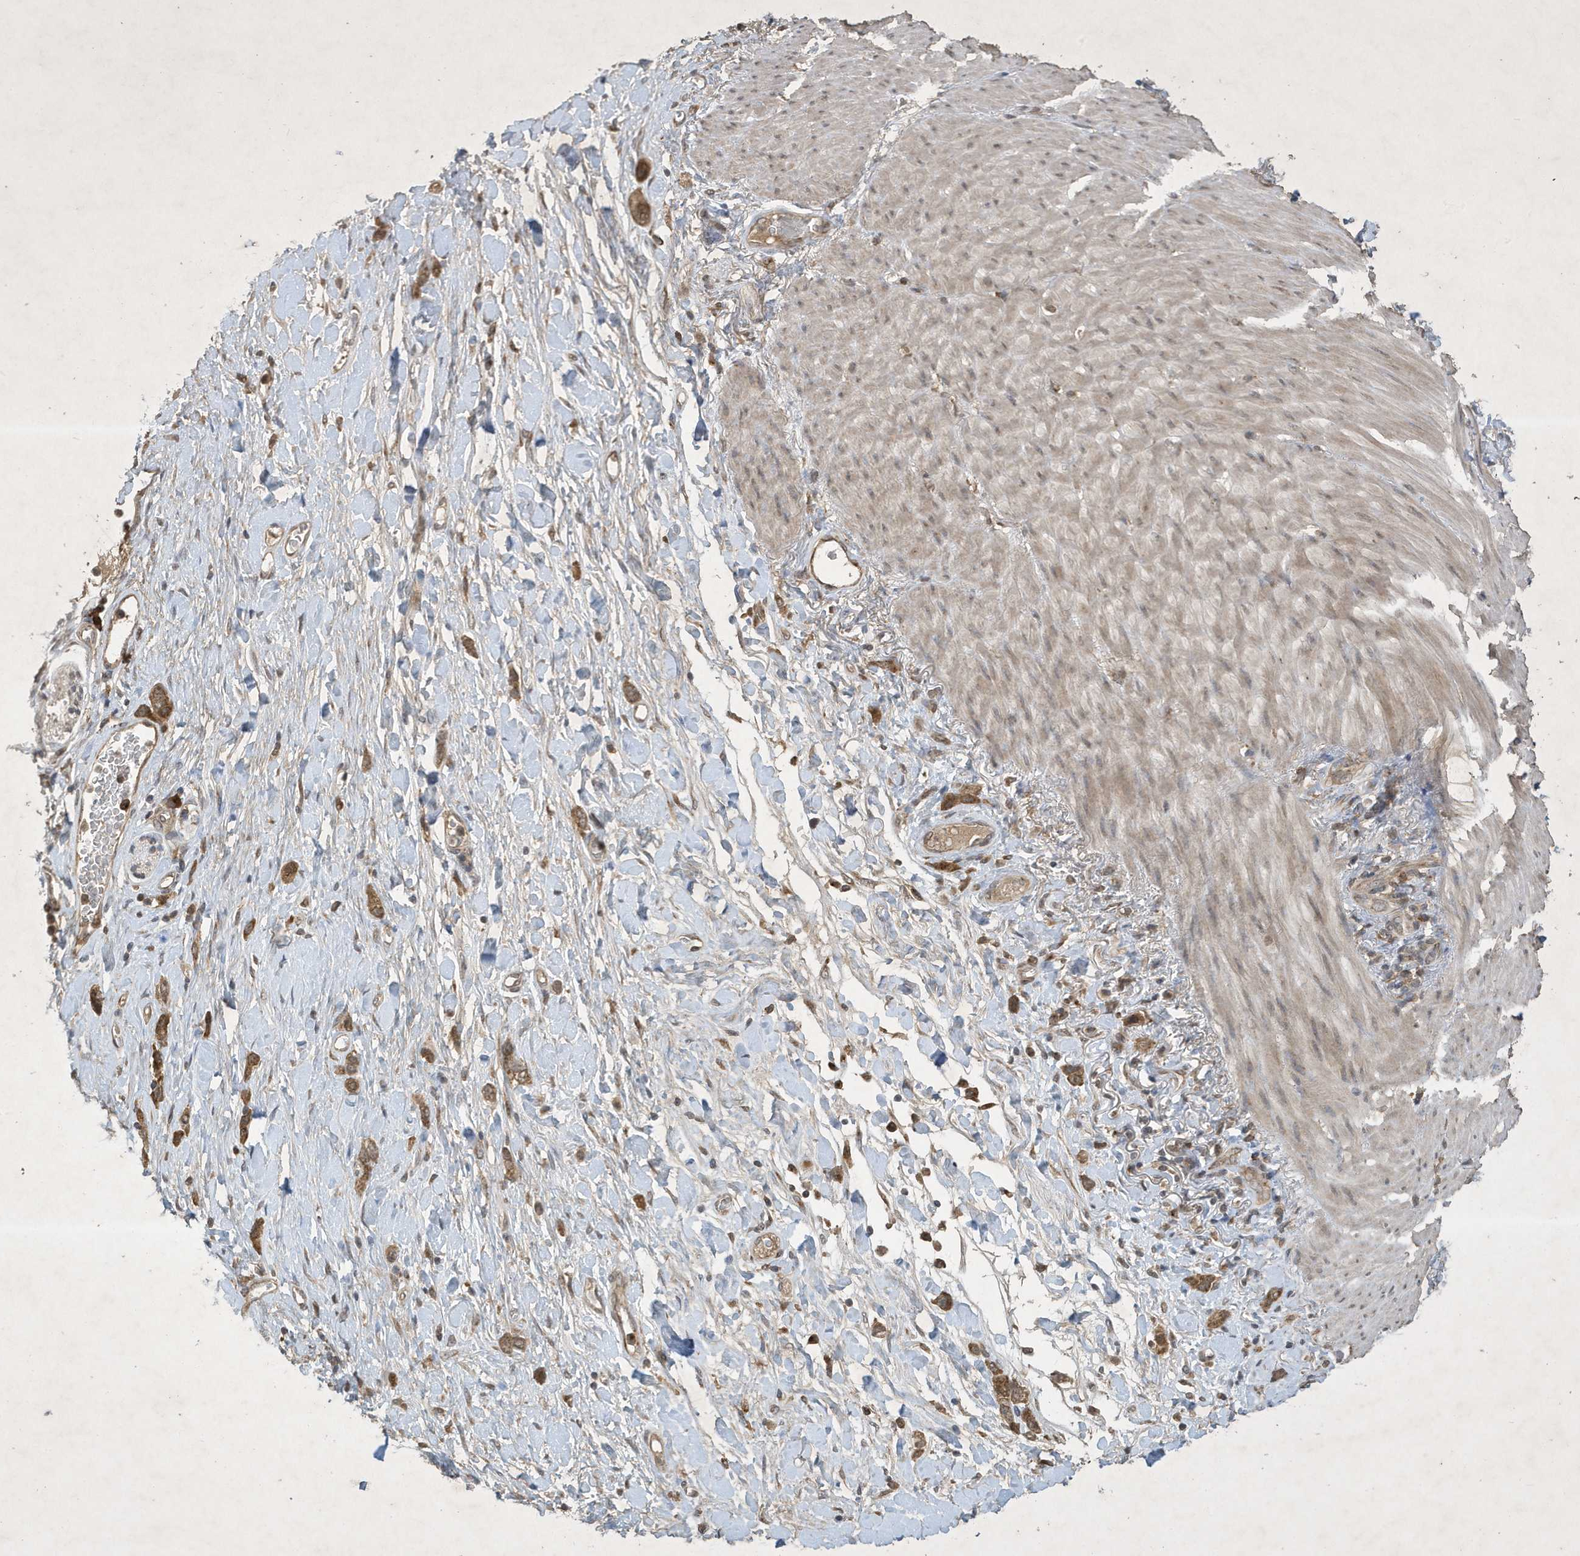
{"staining": {"intensity": "moderate", "quantity": ">75%", "location": "cytoplasmic/membranous"}, "tissue": "stomach cancer", "cell_type": "Tumor cells", "image_type": "cancer", "snomed": [{"axis": "morphology", "description": "Adenocarcinoma, NOS"}, {"axis": "topography", "description": "Stomach"}], "caption": "IHC photomicrograph of neoplastic tissue: stomach cancer (adenocarcinoma) stained using immunohistochemistry (IHC) displays medium levels of moderate protein expression localized specifically in the cytoplasmic/membranous of tumor cells, appearing as a cytoplasmic/membranous brown color.", "gene": "STX10", "patient": {"sex": "female", "age": 65}}